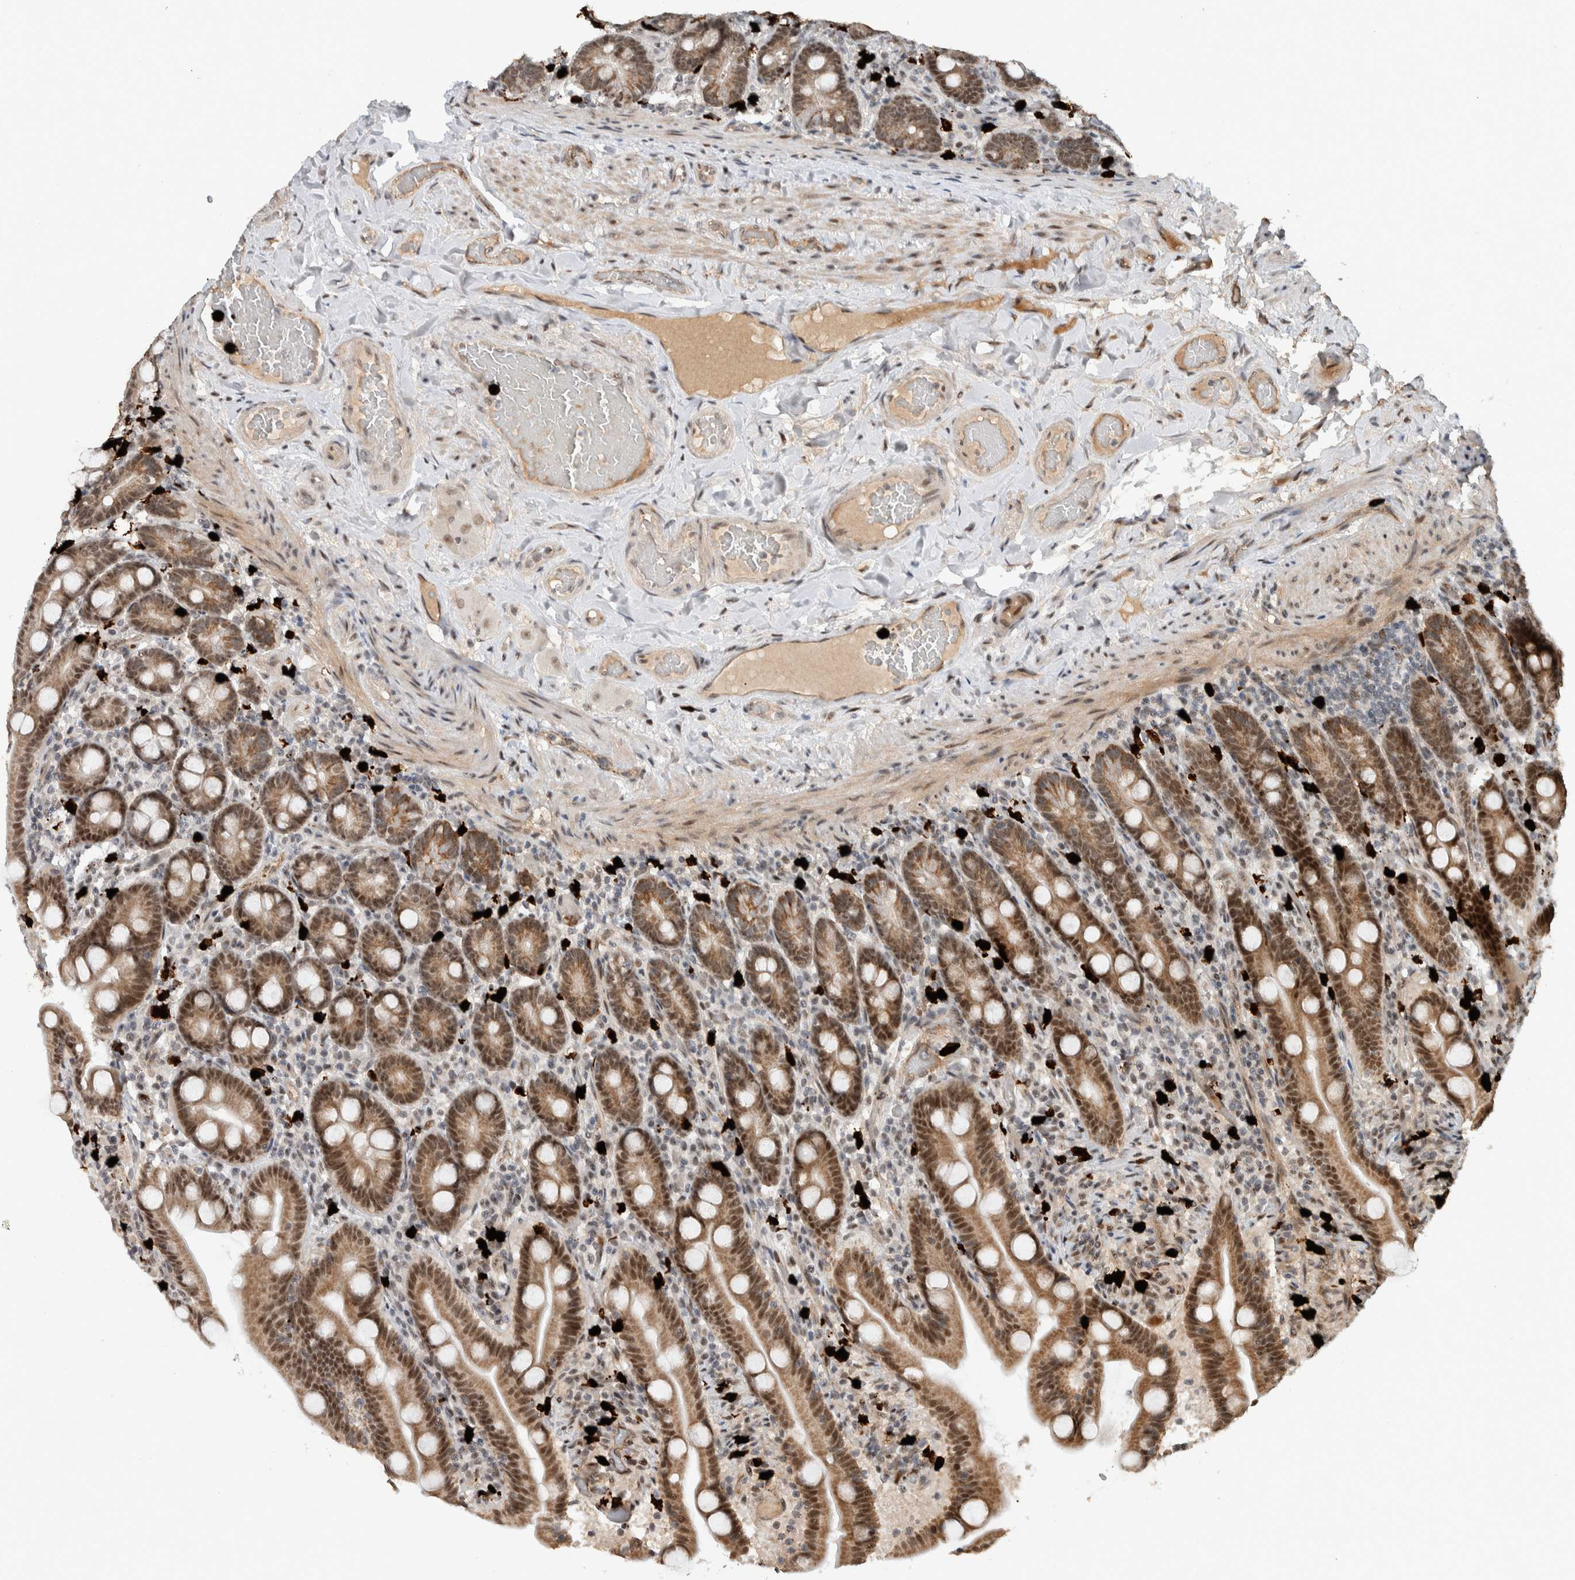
{"staining": {"intensity": "moderate", "quantity": ">75%", "location": "cytoplasmic/membranous,nuclear"}, "tissue": "duodenum", "cell_type": "Glandular cells", "image_type": "normal", "snomed": [{"axis": "morphology", "description": "Normal tissue, NOS"}, {"axis": "topography", "description": "Duodenum"}], "caption": "DAB (3,3'-diaminobenzidine) immunohistochemical staining of normal duodenum displays moderate cytoplasmic/membranous,nuclear protein staining in about >75% of glandular cells.", "gene": "ZFP91", "patient": {"sex": "male", "age": 54}}